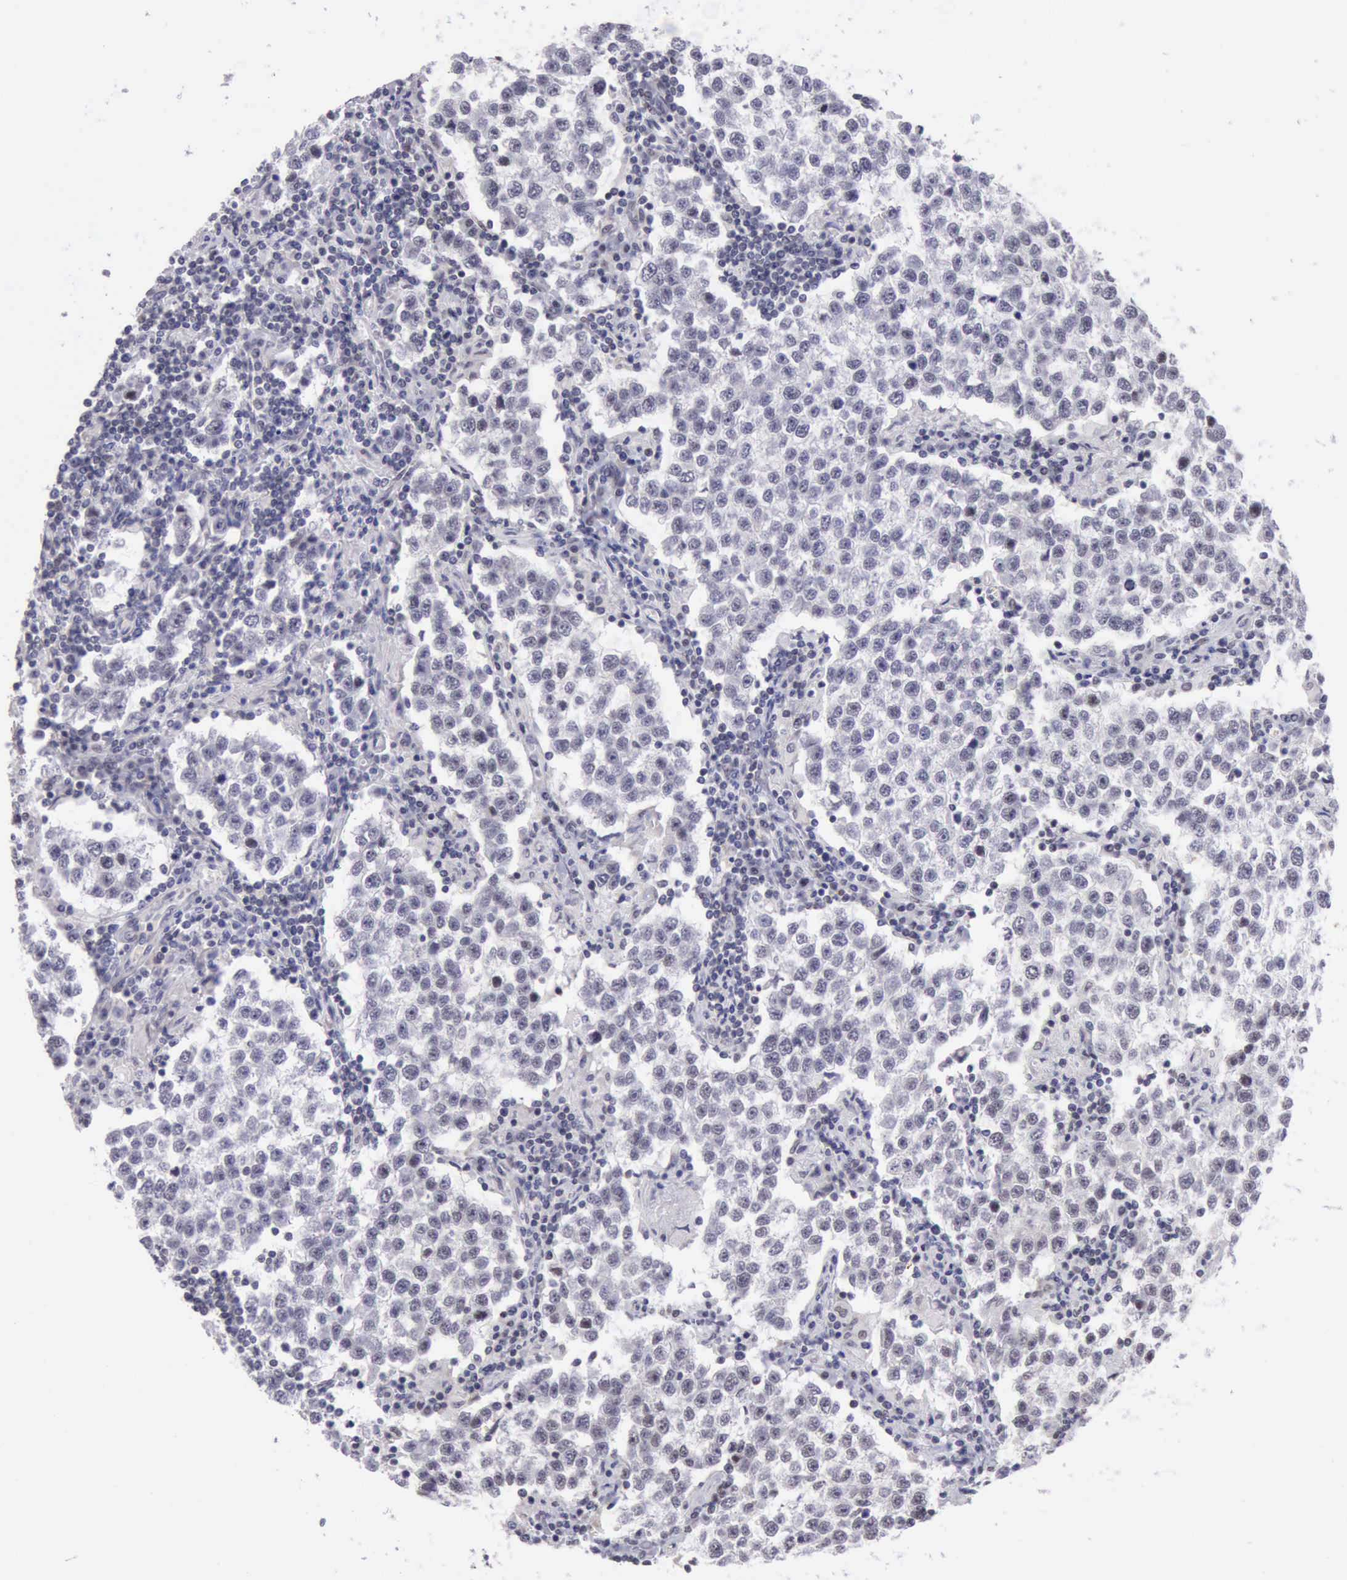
{"staining": {"intensity": "negative", "quantity": "none", "location": "none"}, "tissue": "testis cancer", "cell_type": "Tumor cells", "image_type": "cancer", "snomed": [{"axis": "morphology", "description": "Seminoma, NOS"}, {"axis": "topography", "description": "Testis"}], "caption": "Protein analysis of testis cancer shows no significant positivity in tumor cells.", "gene": "ERCC4", "patient": {"sex": "male", "age": 36}}